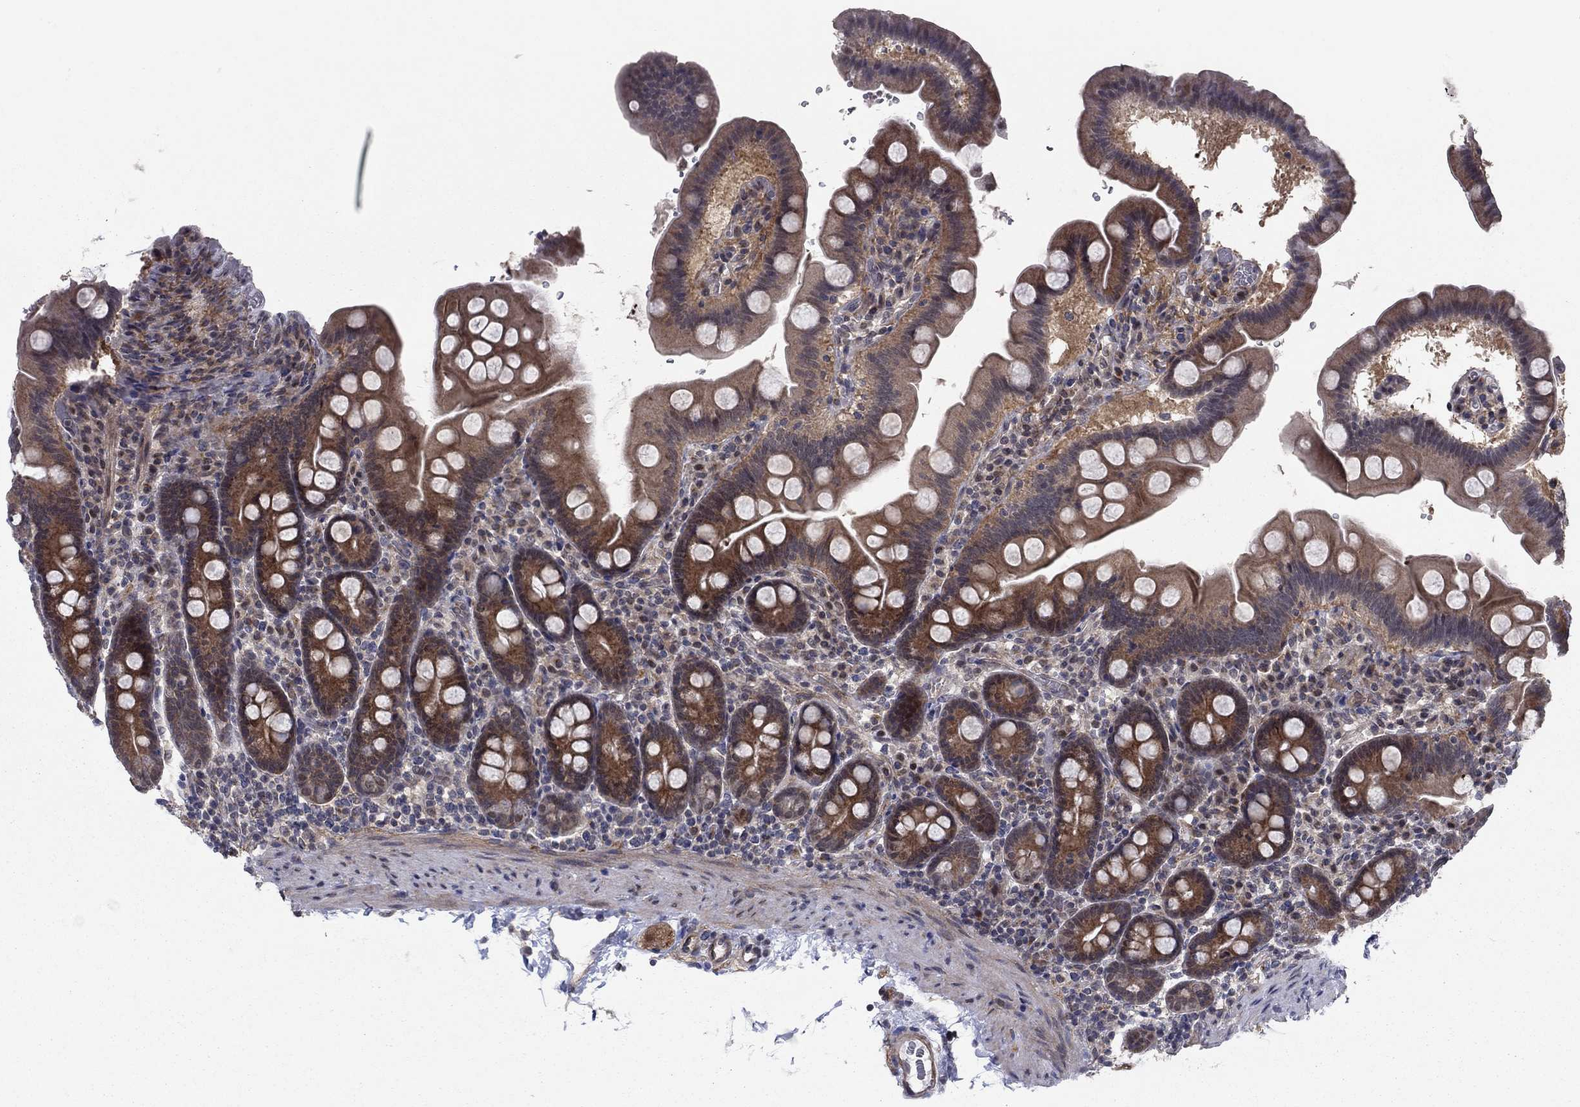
{"staining": {"intensity": "strong", "quantity": "25%-75%", "location": "cytoplasmic/membranous"}, "tissue": "duodenum", "cell_type": "Glandular cells", "image_type": "normal", "snomed": [{"axis": "morphology", "description": "Normal tissue, NOS"}, {"axis": "topography", "description": "Duodenum"}], "caption": "Glandular cells show high levels of strong cytoplasmic/membranous positivity in about 25%-75% of cells in benign human duodenum. (Stains: DAB (3,3'-diaminobenzidine) in brown, nuclei in blue, Microscopy: brightfield microscopy at high magnification).", "gene": "PSMC1", "patient": {"sex": "male", "age": 59}}